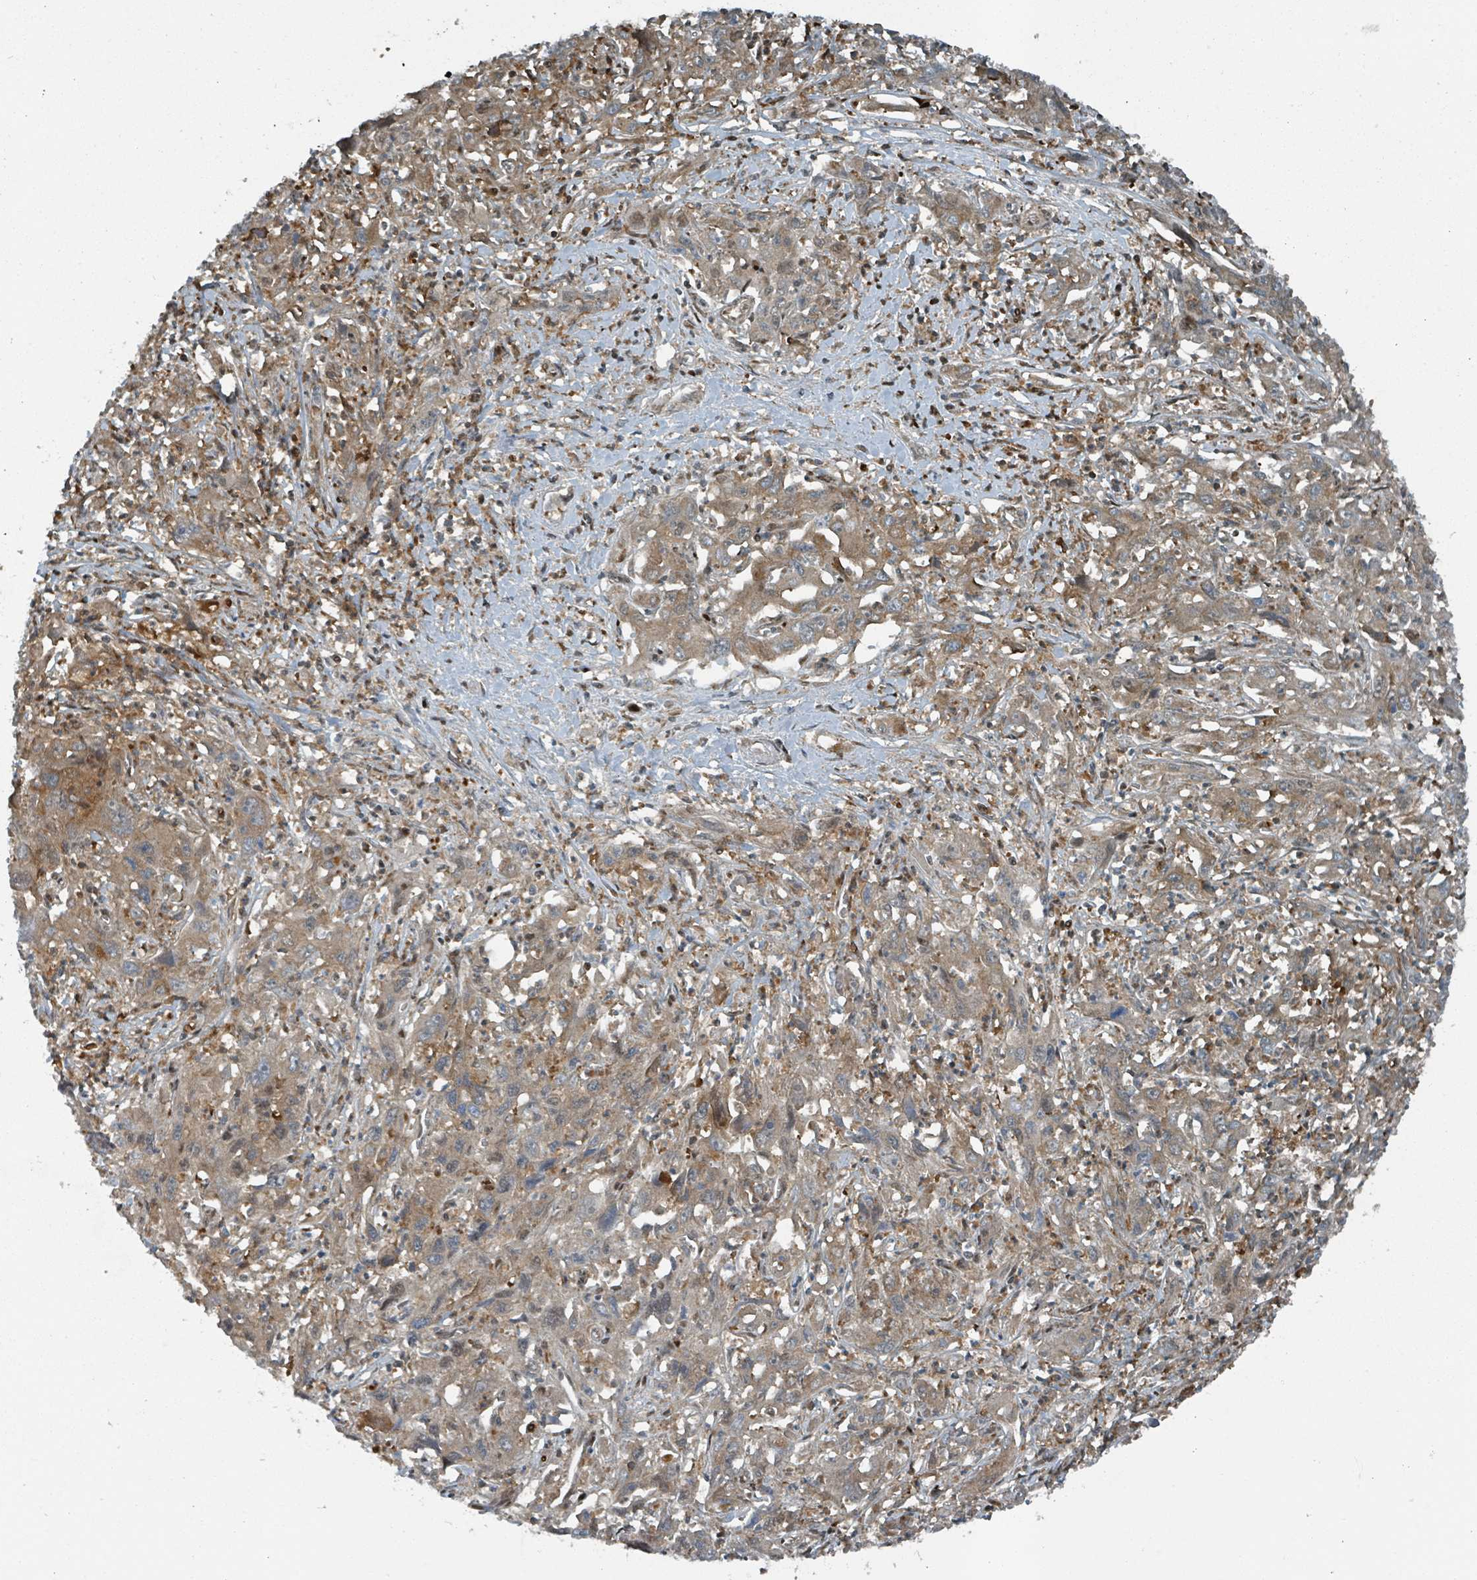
{"staining": {"intensity": "moderate", "quantity": ">75%", "location": "cytoplasmic/membranous"}, "tissue": "liver cancer", "cell_type": "Tumor cells", "image_type": "cancer", "snomed": [{"axis": "morphology", "description": "Carcinoma, Hepatocellular, NOS"}, {"axis": "topography", "description": "Liver"}], "caption": "Human liver cancer stained with a protein marker exhibits moderate staining in tumor cells.", "gene": "RHPN2", "patient": {"sex": "male", "age": 63}}